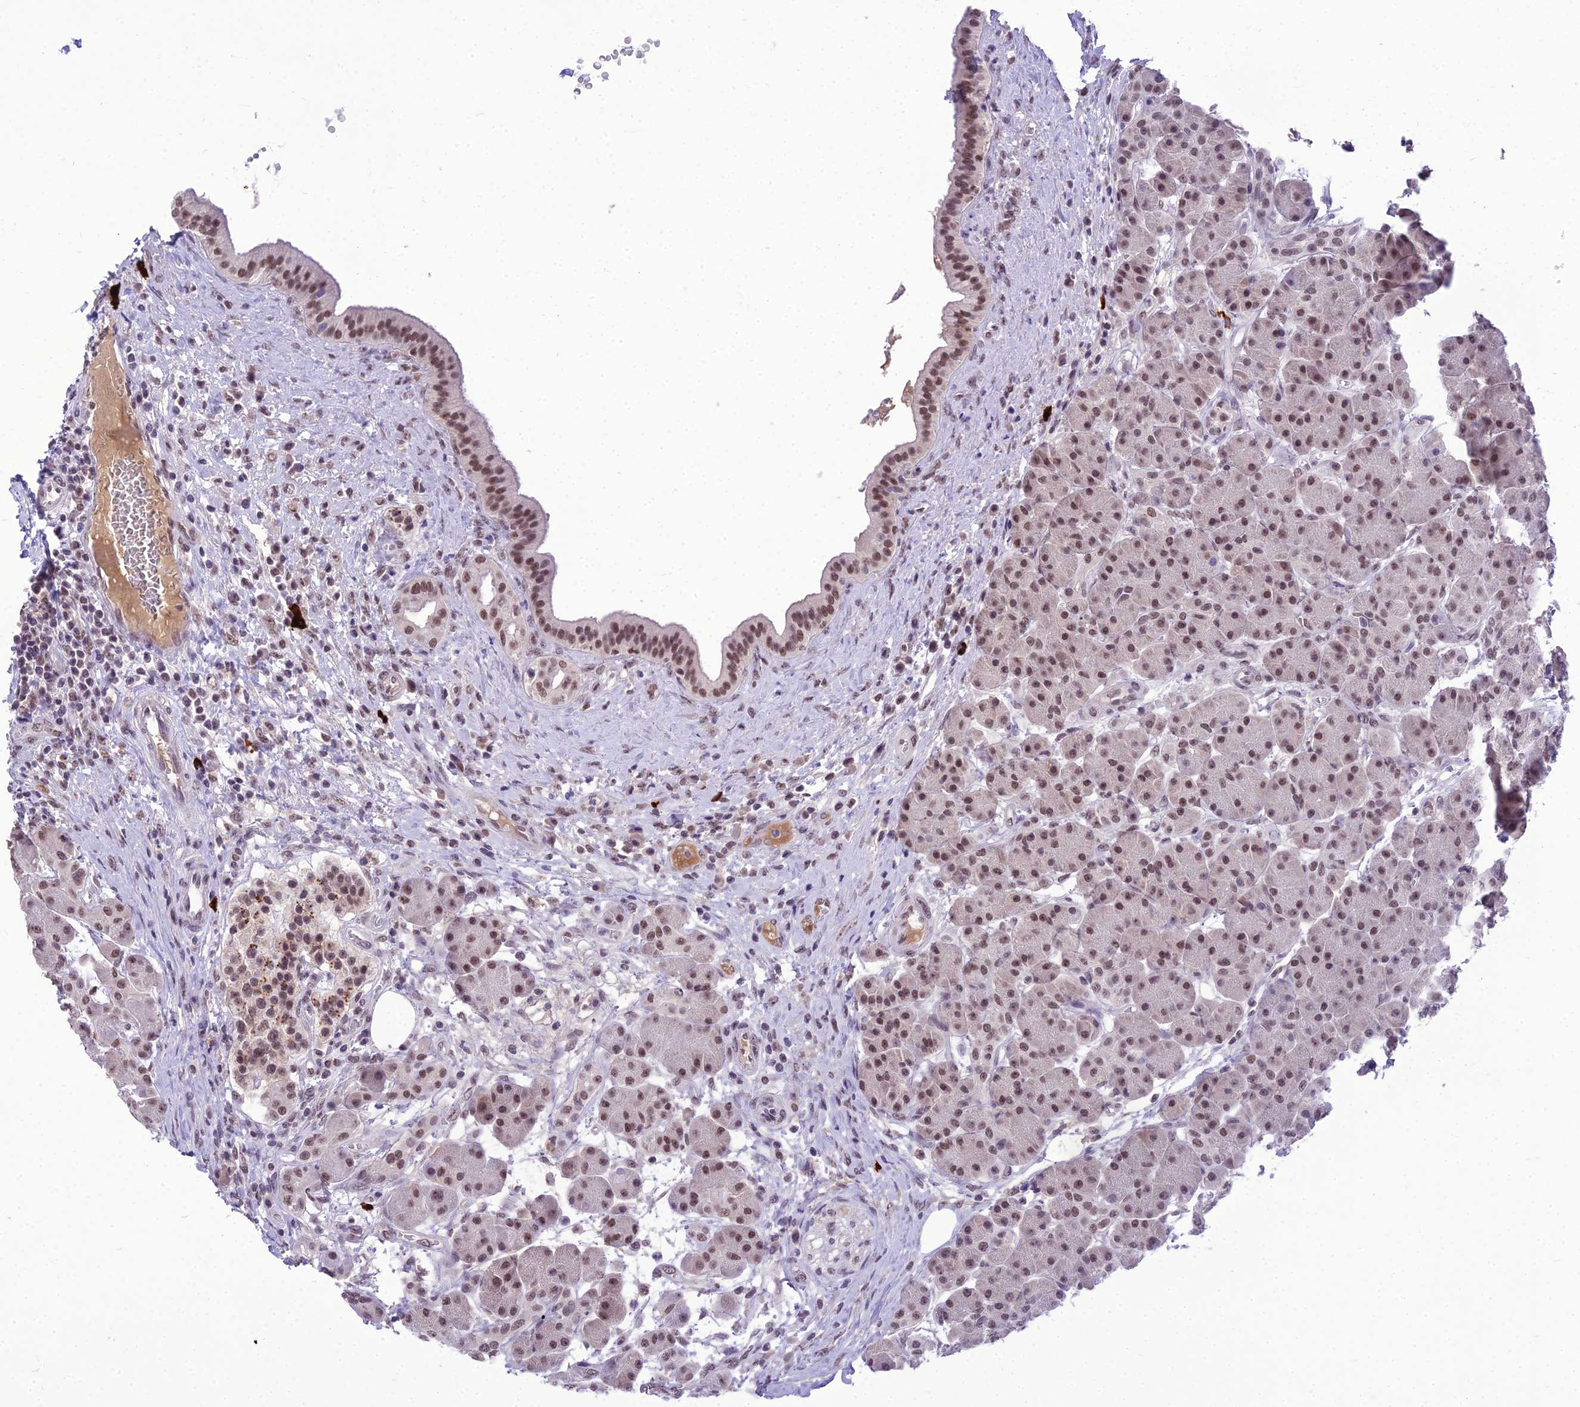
{"staining": {"intensity": "moderate", "quantity": "25%-75%", "location": "nuclear"}, "tissue": "pancreas", "cell_type": "Exocrine glandular cells", "image_type": "normal", "snomed": [{"axis": "morphology", "description": "Normal tissue, NOS"}, {"axis": "topography", "description": "Pancreas"}], "caption": "IHC image of normal pancreas stained for a protein (brown), which exhibits medium levels of moderate nuclear expression in approximately 25%-75% of exocrine glandular cells.", "gene": "SH3RF3", "patient": {"sex": "male", "age": 63}}